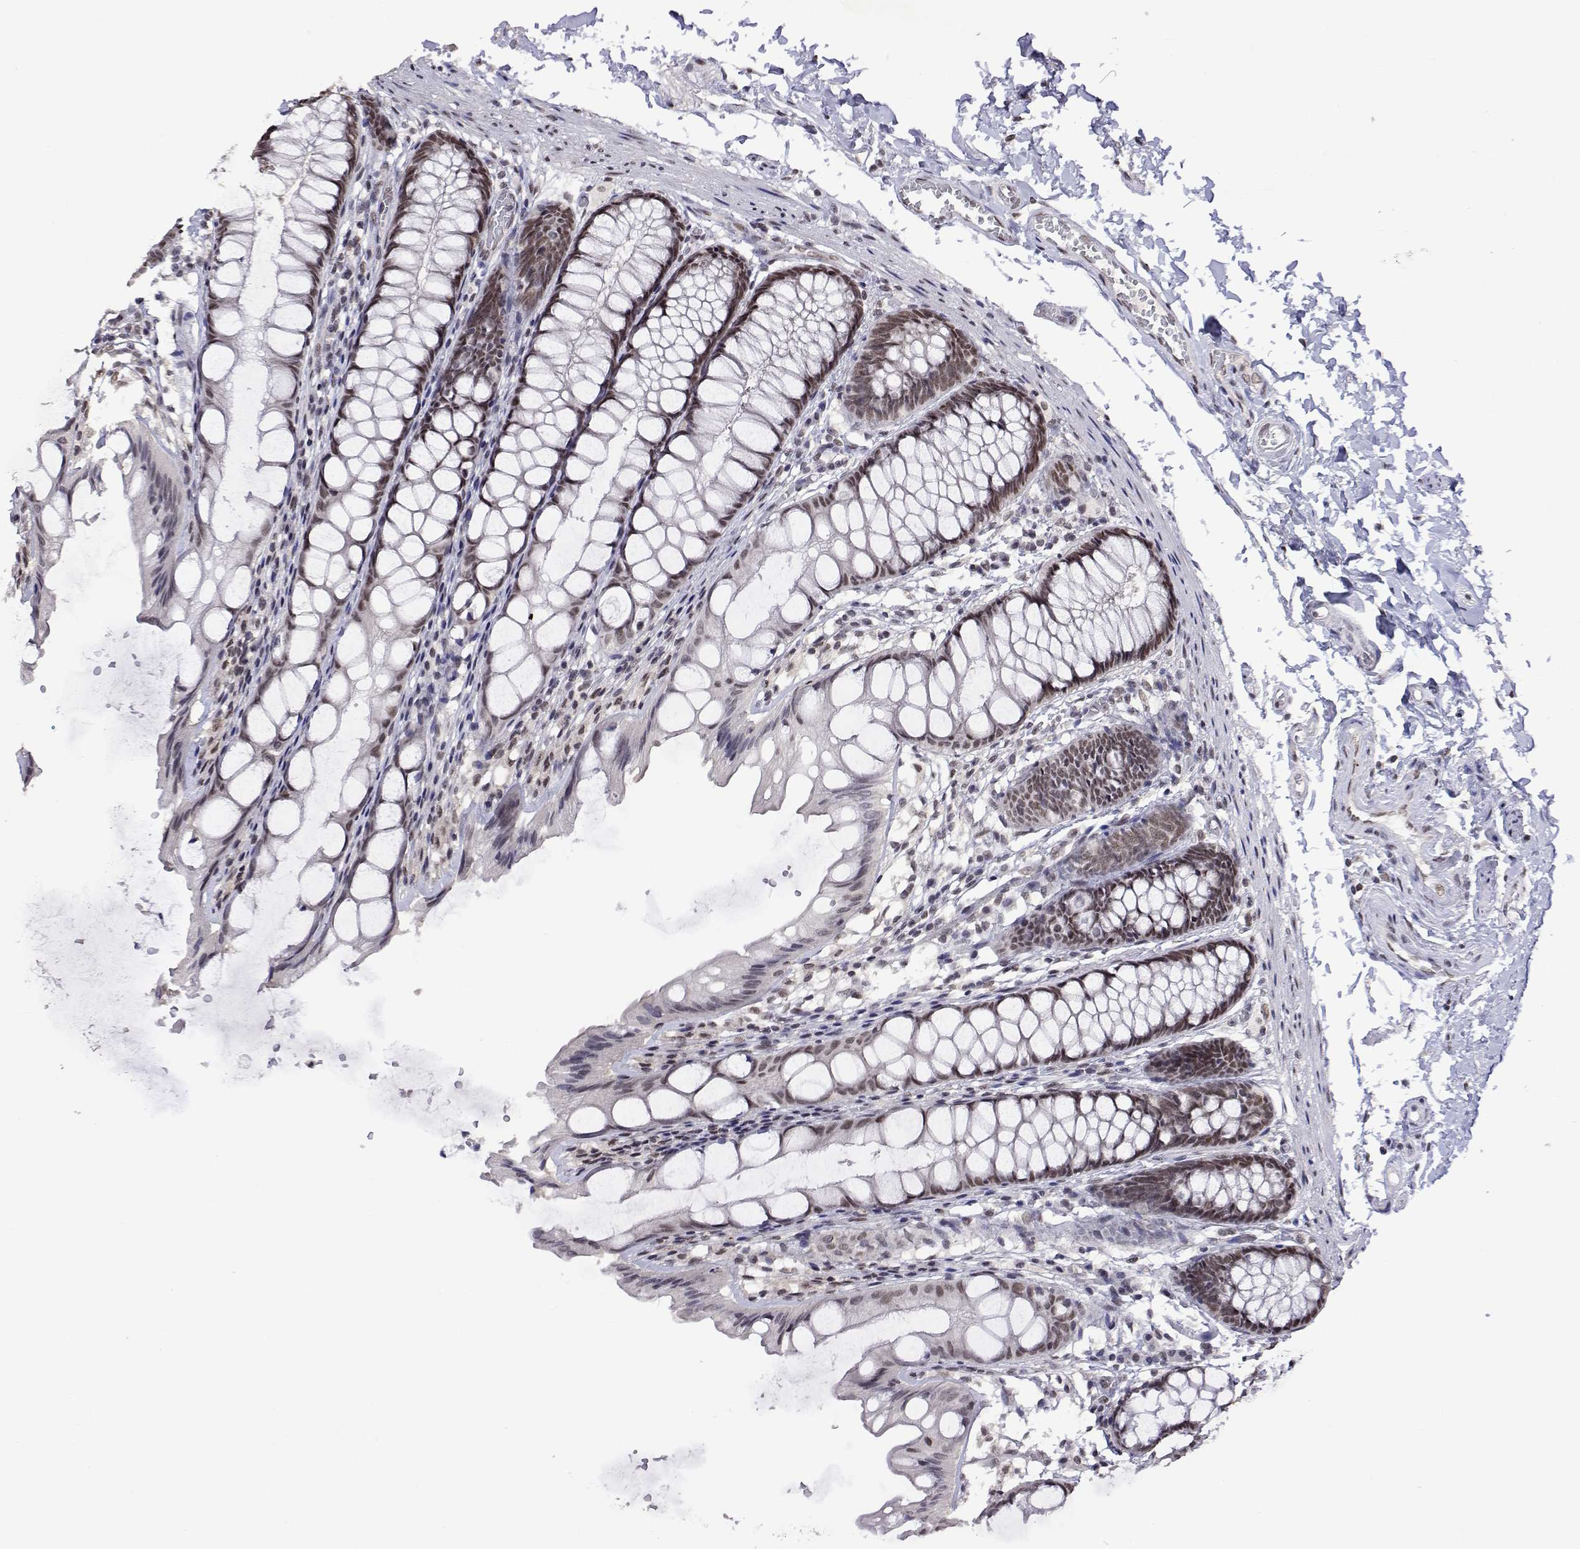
{"staining": {"intensity": "negative", "quantity": "none", "location": "none"}, "tissue": "colon", "cell_type": "Endothelial cells", "image_type": "normal", "snomed": [{"axis": "morphology", "description": "Normal tissue, NOS"}, {"axis": "topography", "description": "Colon"}], "caption": "An immunohistochemistry (IHC) micrograph of benign colon is shown. There is no staining in endothelial cells of colon.", "gene": "HNRNPA0", "patient": {"sex": "male", "age": 47}}